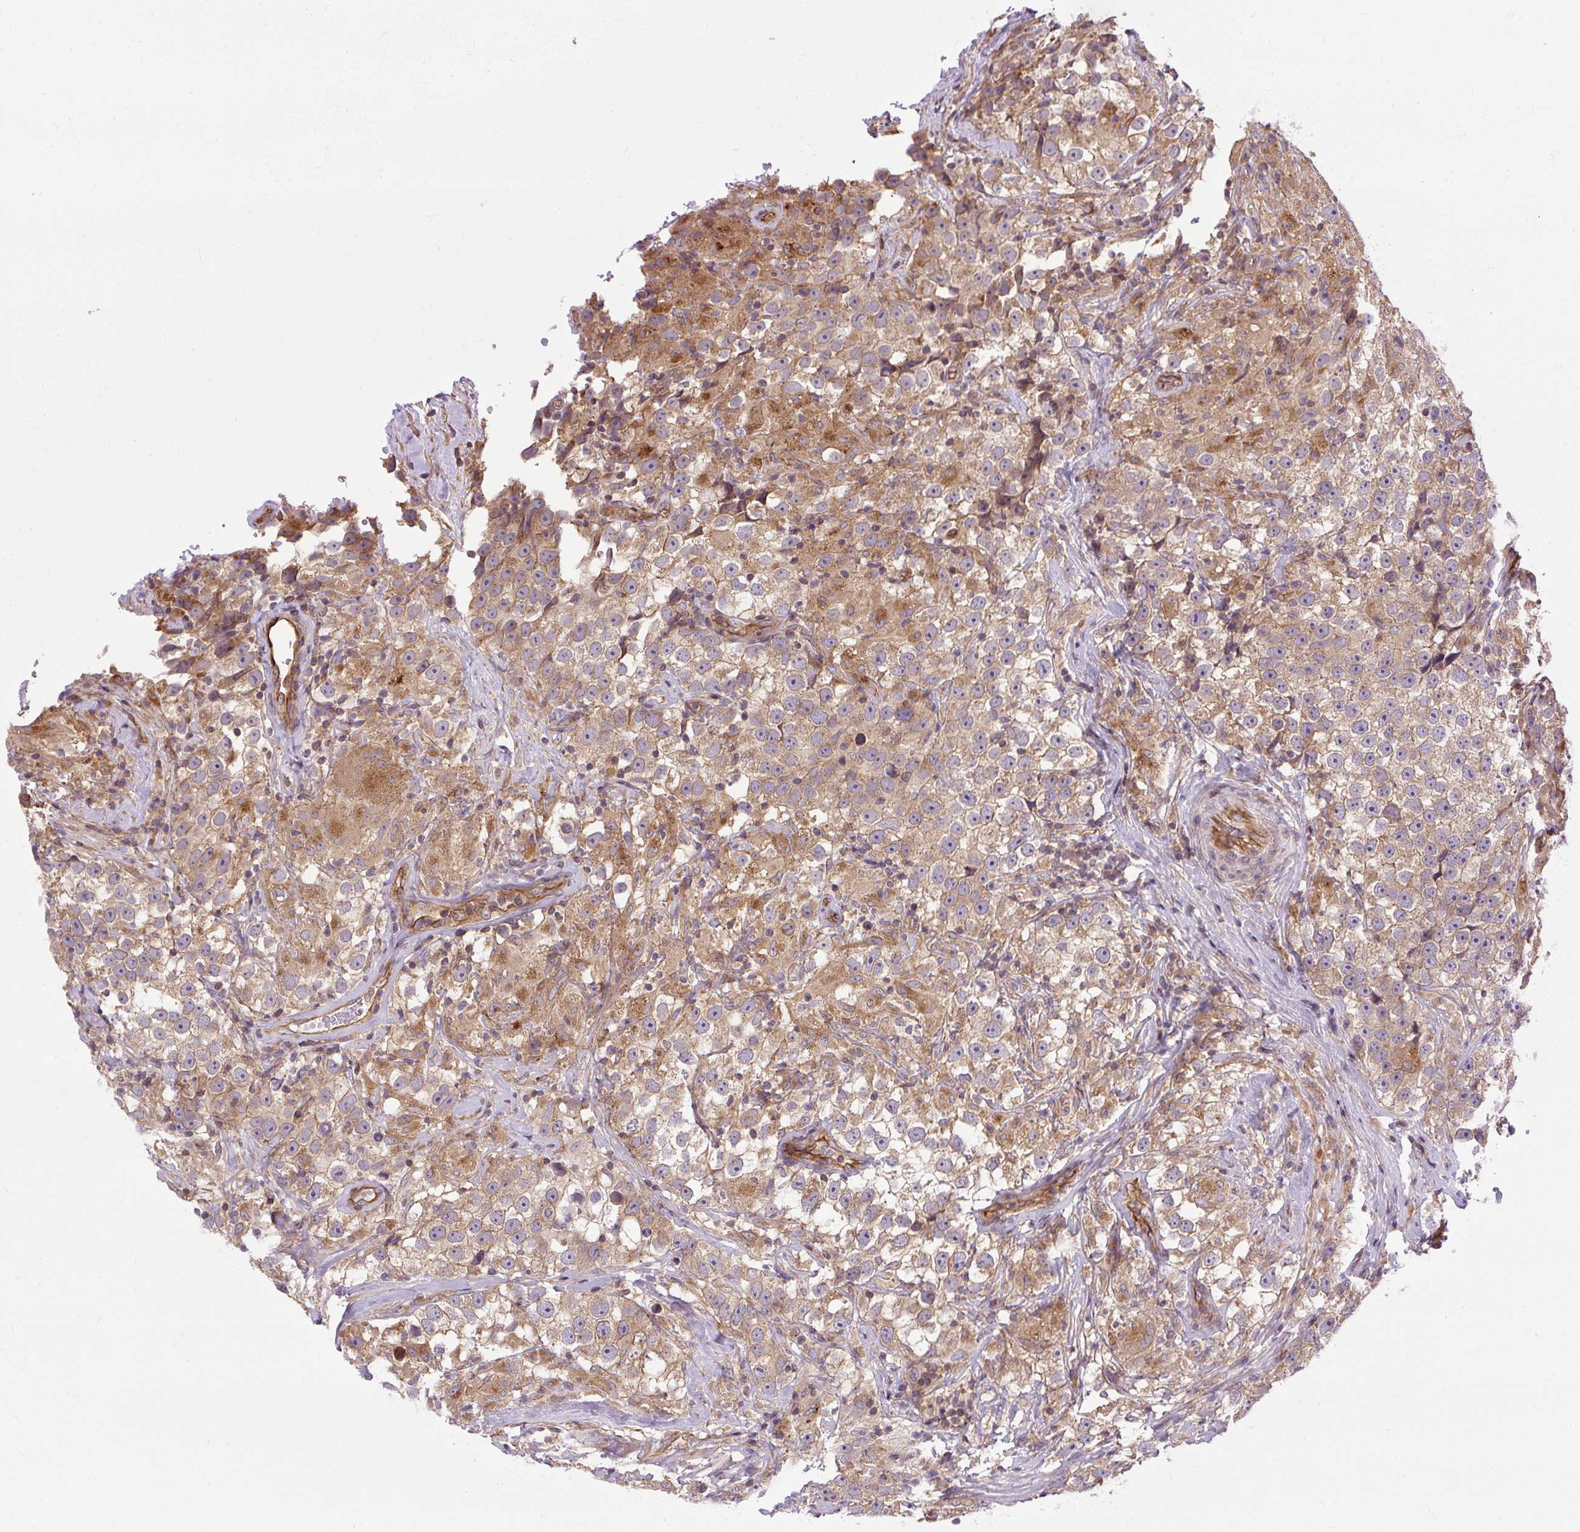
{"staining": {"intensity": "moderate", "quantity": ">75%", "location": "cytoplasmic/membranous"}, "tissue": "testis cancer", "cell_type": "Tumor cells", "image_type": "cancer", "snomed": [{"axis": "morphology", "description": "Seminoma, NOS"}, {"axis": "topography", "description": "Testis"}], "caption": "An immunohistochemistry micrograph of tumor tissue is shown. Protein staining in brown labels moderate cytoplasmic/membranous positivity in testis cancer (seminoma) within tumor cells. (DAB (3,3'-diaminobenzidine) IHC with brightfield microscopy, high magnification).", "gene": "CCDC93", "patient": {"sex": "male", "age": 46}}